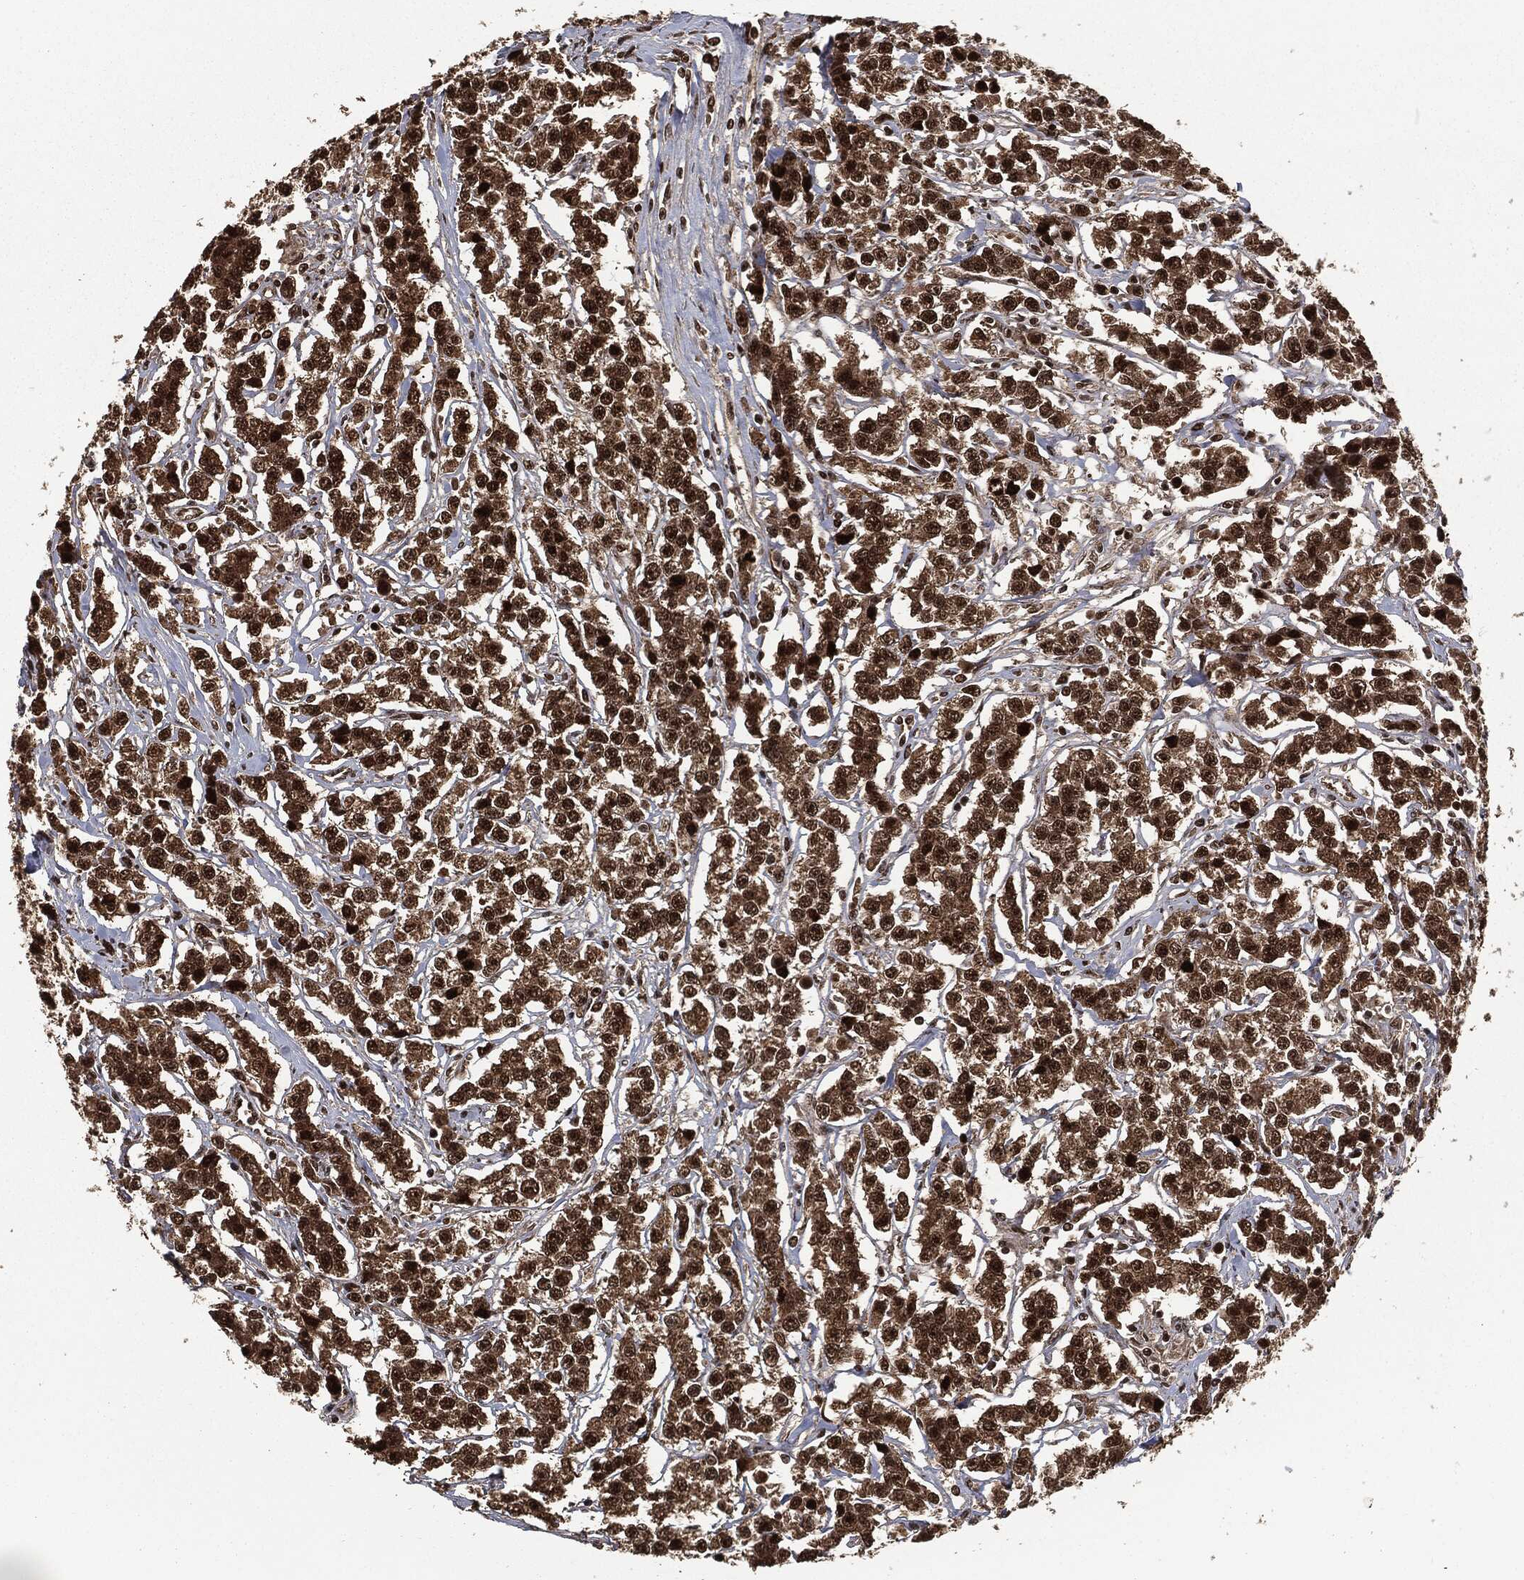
{"staining": {"intensity": "strong", "quantity": ">75%", "location": "cytoplasmic/membranous,nuclear"}, "tissue": "testis cancer", "cell_type": "Tumor cells", "image_type": "cancer", "snomed": [{"axis": "morphology", "description": "Seminoma, NOS"}, {"axis": "topography", "description": "Testis"}], "caption": "A photomicrograph of seminoma (testis) stained for a protein reveals strong cytoplasmic/membranous and nuclear brown staining in tumor cells.", "gene": "NGRN", "patient": {"sex": "male", "age": 59}}